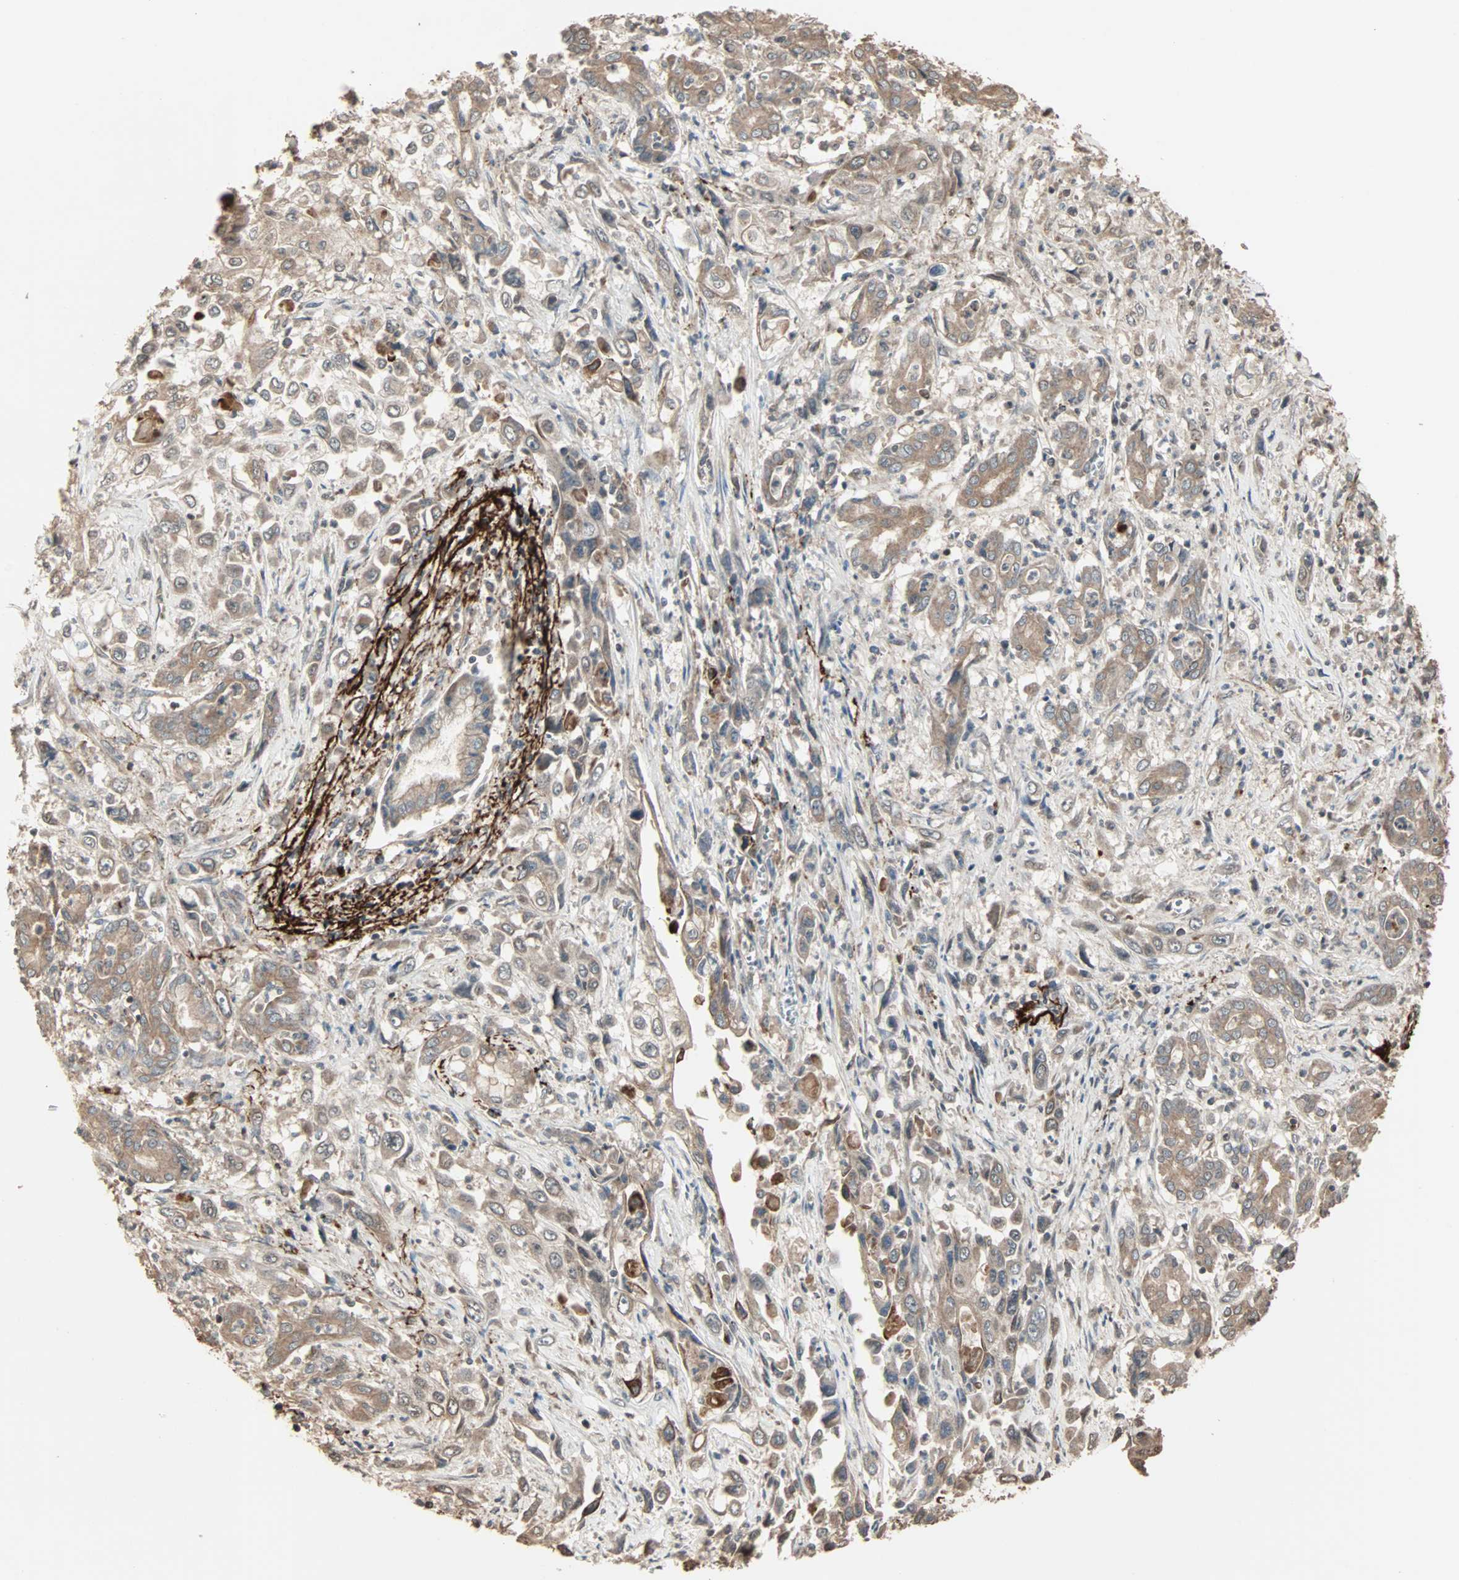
{"staining": {"intensity": "moderate", "quantity": "25%-75%", "location": "cytoplasmic/membranous"}, "tissue": "pancreatic cancer", "cell_type": "Tumor cells", "image_type": "cancer", "snomed": [{"axis": "morphology", "description": "Adenocarcinoma, NOS"}, {"axis": "topography", "description": "Pancreas"}], "caption": "Human pancreatic cancer stained with a protein marker demonstrates moderate staining in tumor cells.", "gene": "CALCRL", "patient": {"sex": "male", "age": 70}}